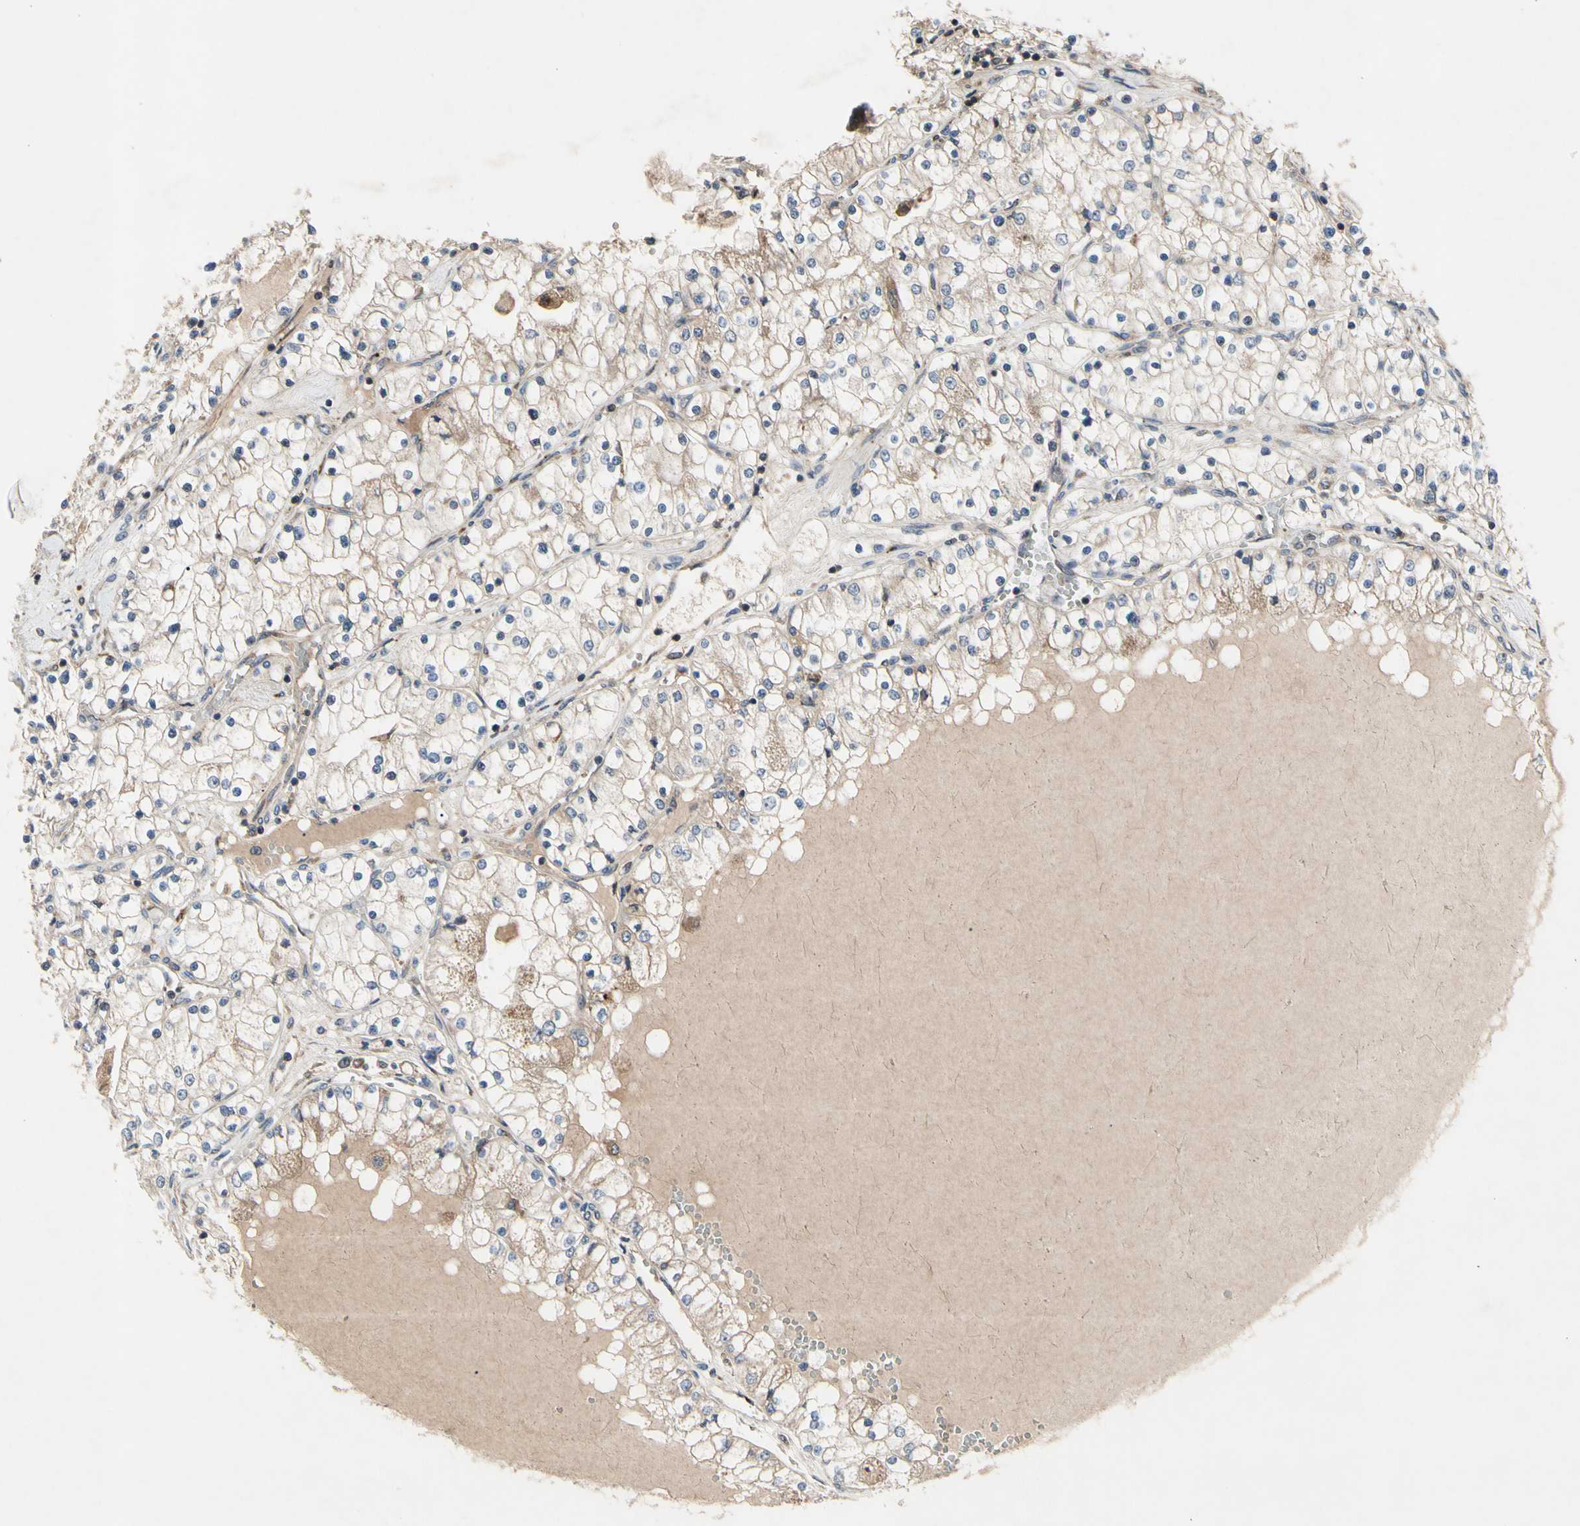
{"staining": {"intensity": "weak", "quantity": "25%-75%", "location": "cytoplasmic/membranous"}, "tissue": "renal cancer", "cell_type": "Tumor cells", "image_type": "cancer", "snomed": [{"axis": "morphology", "description": "Adenocarcinoma, NOS"}, {"axis": "topography", "description": "Kidney"}], "caption": "DAB immunohistochemical staining of renal cancer demonstrates weak cytoplasmic/membranous protein positivity in about 25%-75% of tumor cells.", "gene": "MMEL1", "patient": {"sex": "male", "age": 68}}